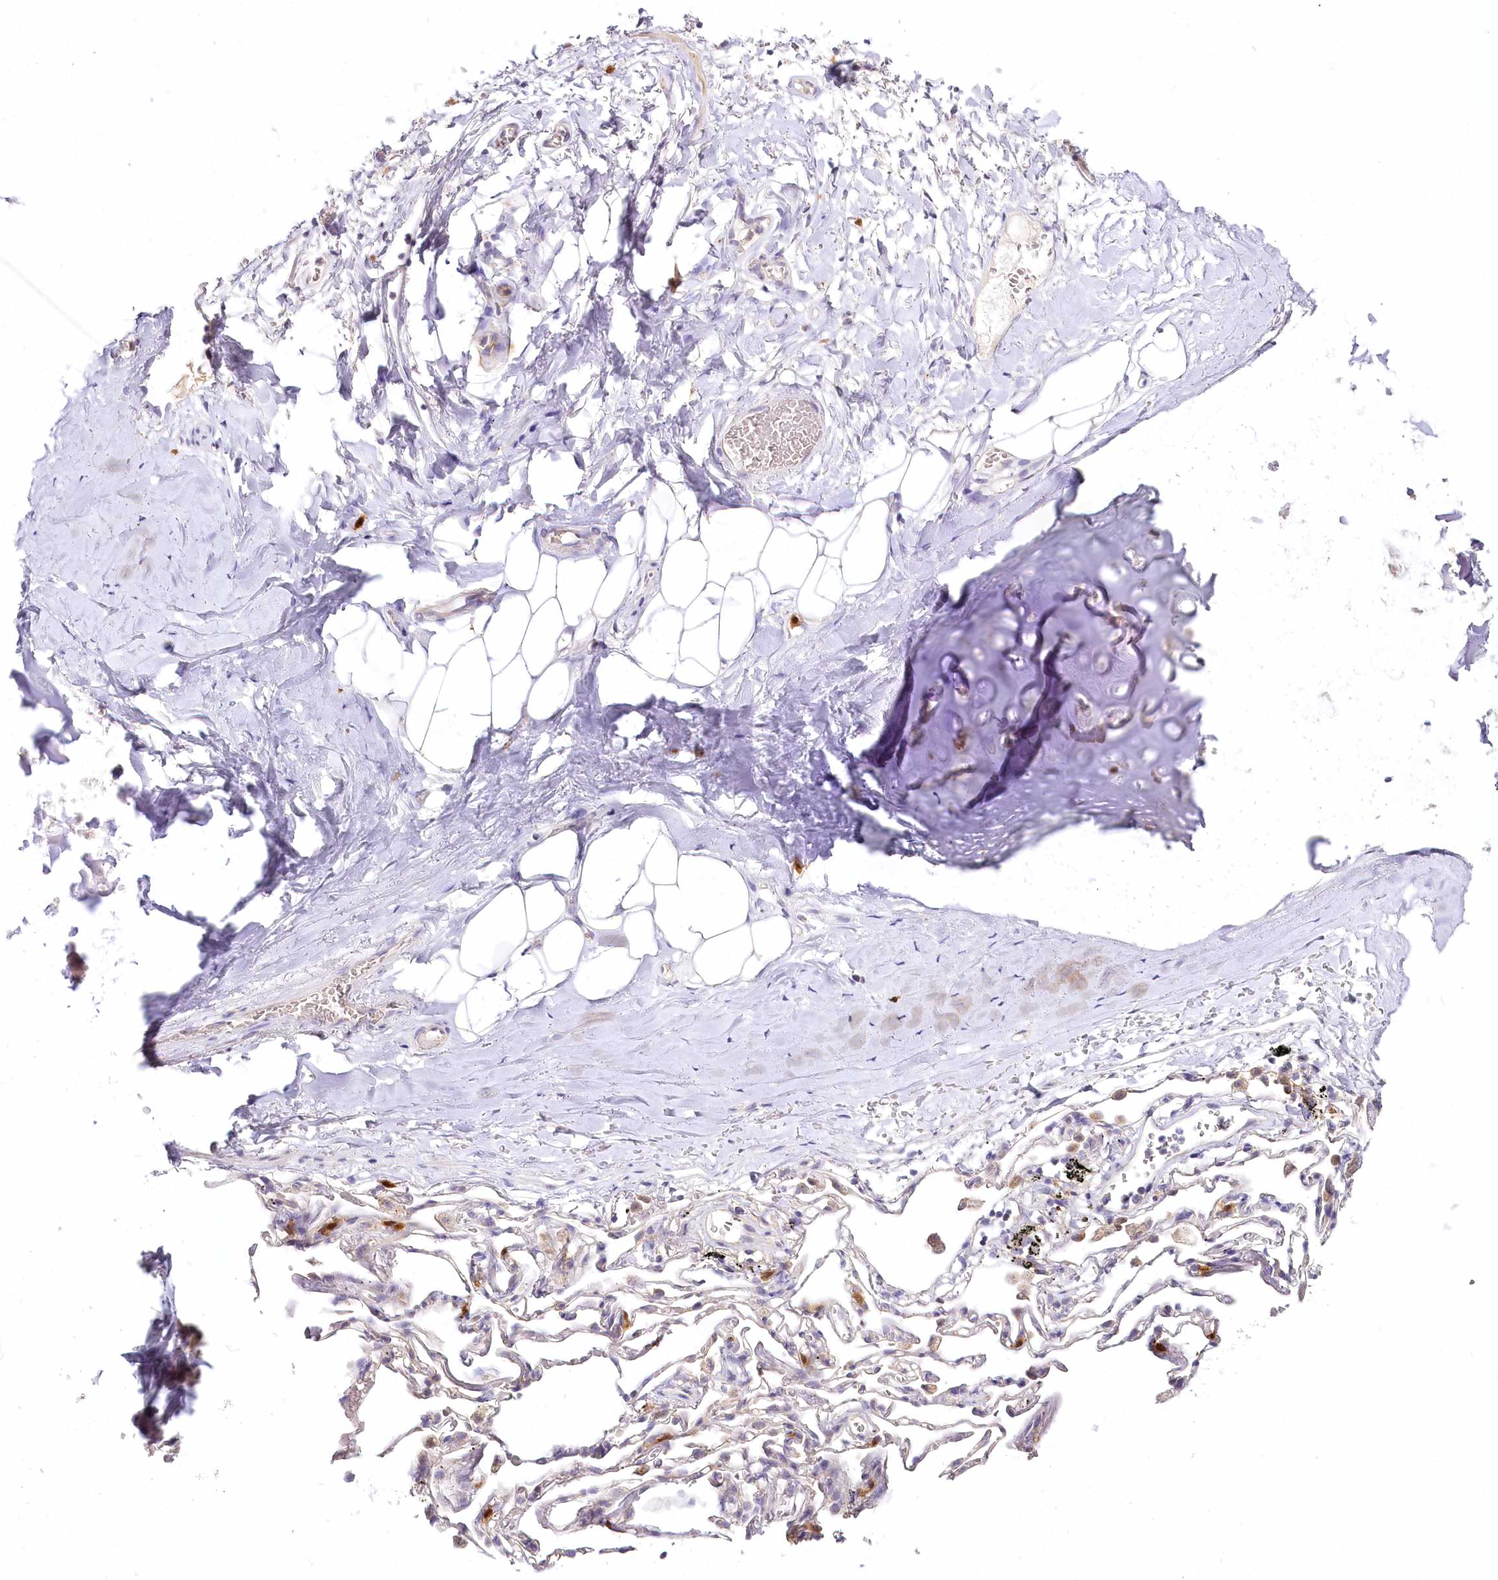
{"staining": {"intensity": "negative", "quantity": "none", "location": "none"}, "tissue": "adipose tissue", "cell_type": "Adipocytes", "image_type": "normal", "snomed": [{"axis": "morphology", "description": "Normal tissue, NOS"}, {"axis": "topography", "description": "Lymph node"}, {"axis": "topography", "description": "Bronchus"}], "caption": "Adipocytes are negative for brown protein staining in normal adipose tissue. (Brightfield microscopy of DAB immunohistochemistry (IHC) at high magnification).", "gene": "VWA5A", "patient": {"sex": "male", "age": 63}}